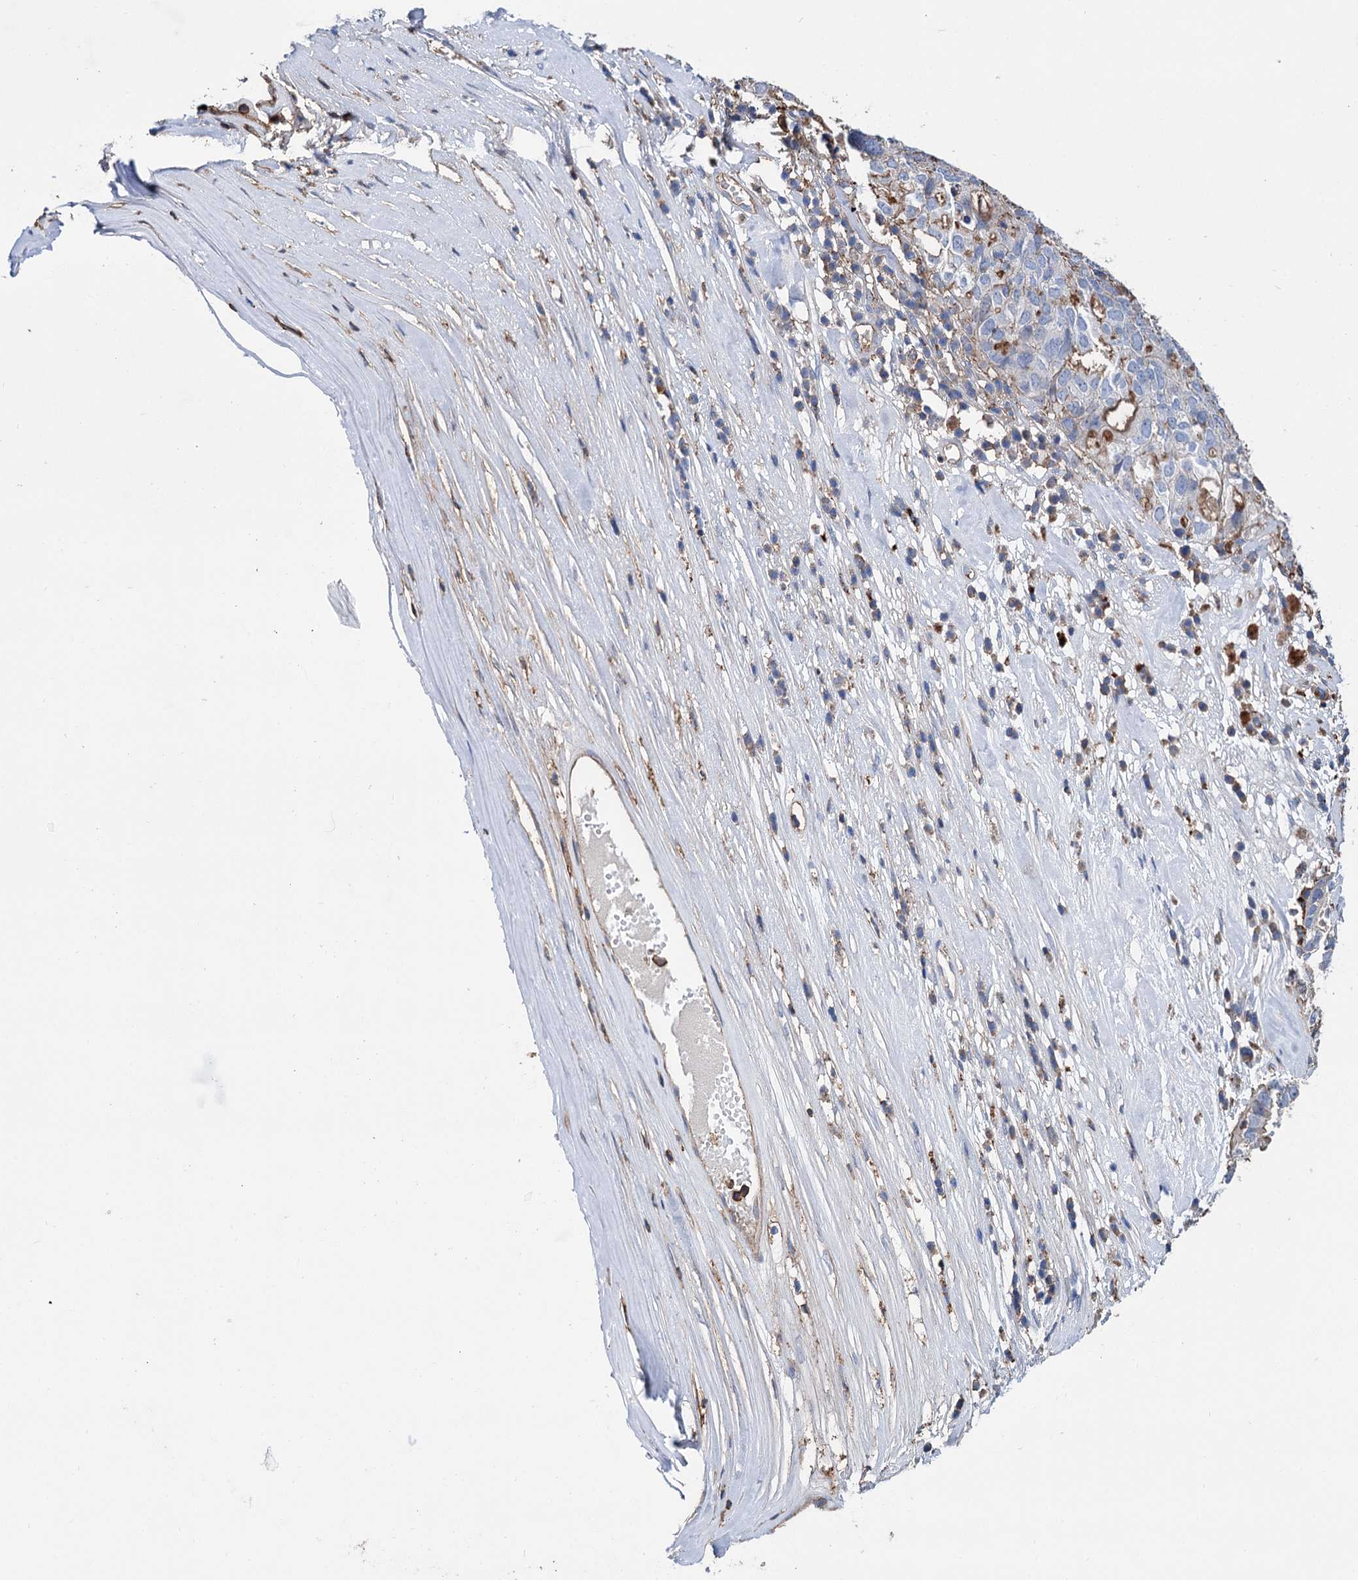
{"staining": {"intensity": "negative", "quantity": "none", "location": "none"}, "tissue": "ovarian cancer", "cell_type": "Tumor cells", "image_type": "cancer", "snomed": [{"axis": "morphology", "description": "Carcinoma, endometroid"}, {"axis": "topography", "description": "Ovary"}], "caption": "DAB immunohistochemical staining of human endometroid carcinoma (ovarian) demonstrates no significant positivity in tumor cells. Brightfield microscopy of immunohistochemistry stained with DAB (3,3'-diaminobenzidine) (brown) and hematoxylin (blue), captured at high magnification.", "gene": "SCPEP1", "patient": {"sex": "female", "age": 62}}